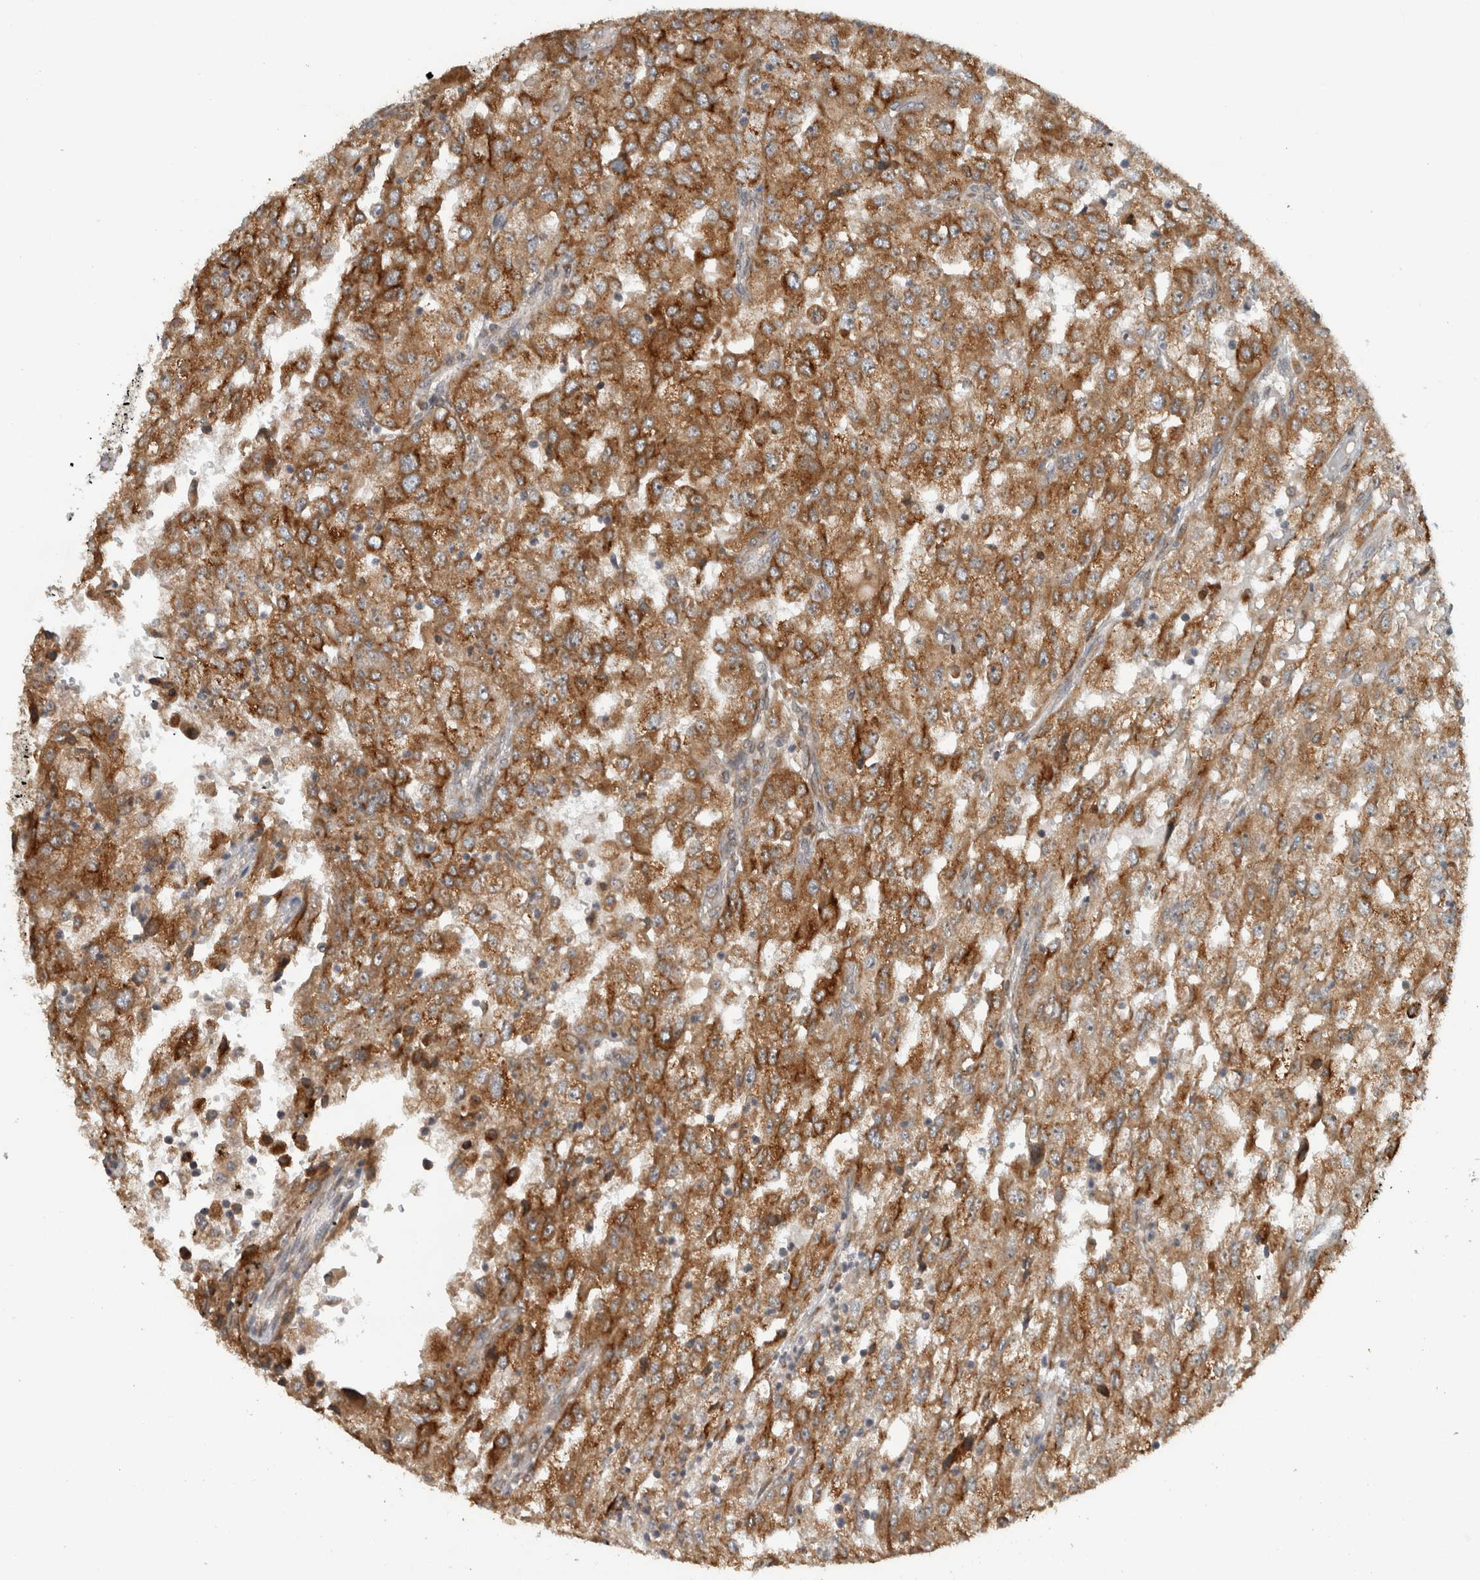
{"staining": {"intensity": "strong", "quantity": ">75%", "location": "cytoplasmic/membranous"}, "tissue": "renal cancer", "cell_type": "Tumor cells", "image_type": "cancer", "snomed": [{"axis": "morphology", "description": "Adenocarcinoma, NOS"}, {"axis": "topography", "description": "Kidney"}], "caption": "Renal cancer (adenocarcinoma) was stained to show a protein in brown. There is high levels of strong cytoplasmic/membranous staining in approximately >75% of tumor cells. The staining was performed using DAB, with brown indicating positive protein expression. Nuclei are stained blue with hematoxylin.", "gene": "GPR137B", "patient": {"sex": "female", "age": 54}}